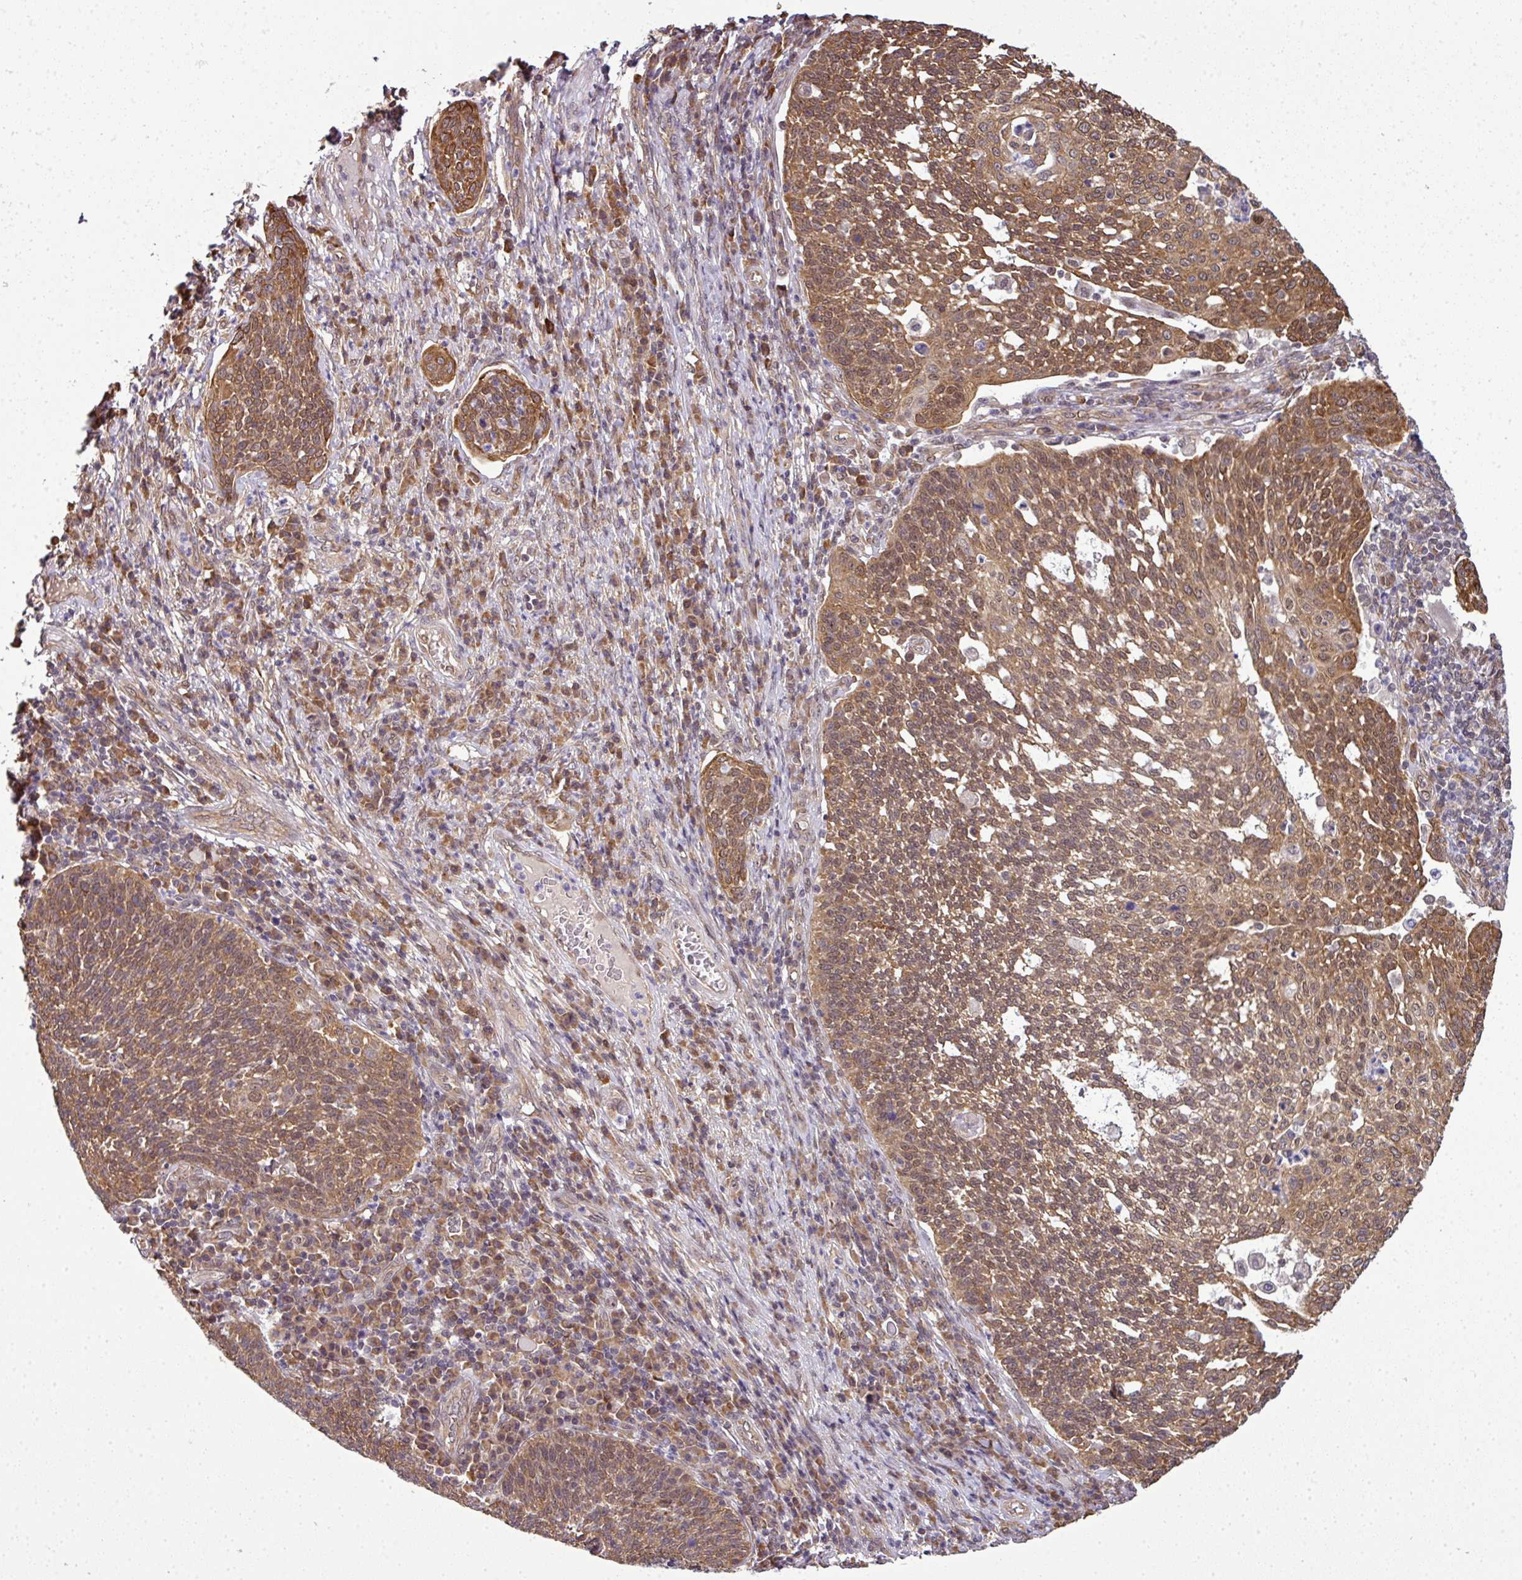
{"staining": {"intensity": "moderate", "quantity": ">75%", "location": "cytoplasmic/membranous,nuclear"}, "tissue": "cervical cancer", "cell_type": "Tumor cells", "image_type": "cancer", "snomed": [{"axis": "morphology", "description": "Squamous cell carcinoma, NOS"}, {"axis": "topography", "description": "Cervix"}], "caption": "There is medium levels of moderate cytoplasmic/membranous and nuclear expression in tumor cells of cervical squamous cell carcinoma, as demonstrated by immunohistochemical staining (brown color).", "gene": "RBM4B", "patient": {"sex": "female", "age": 34}}